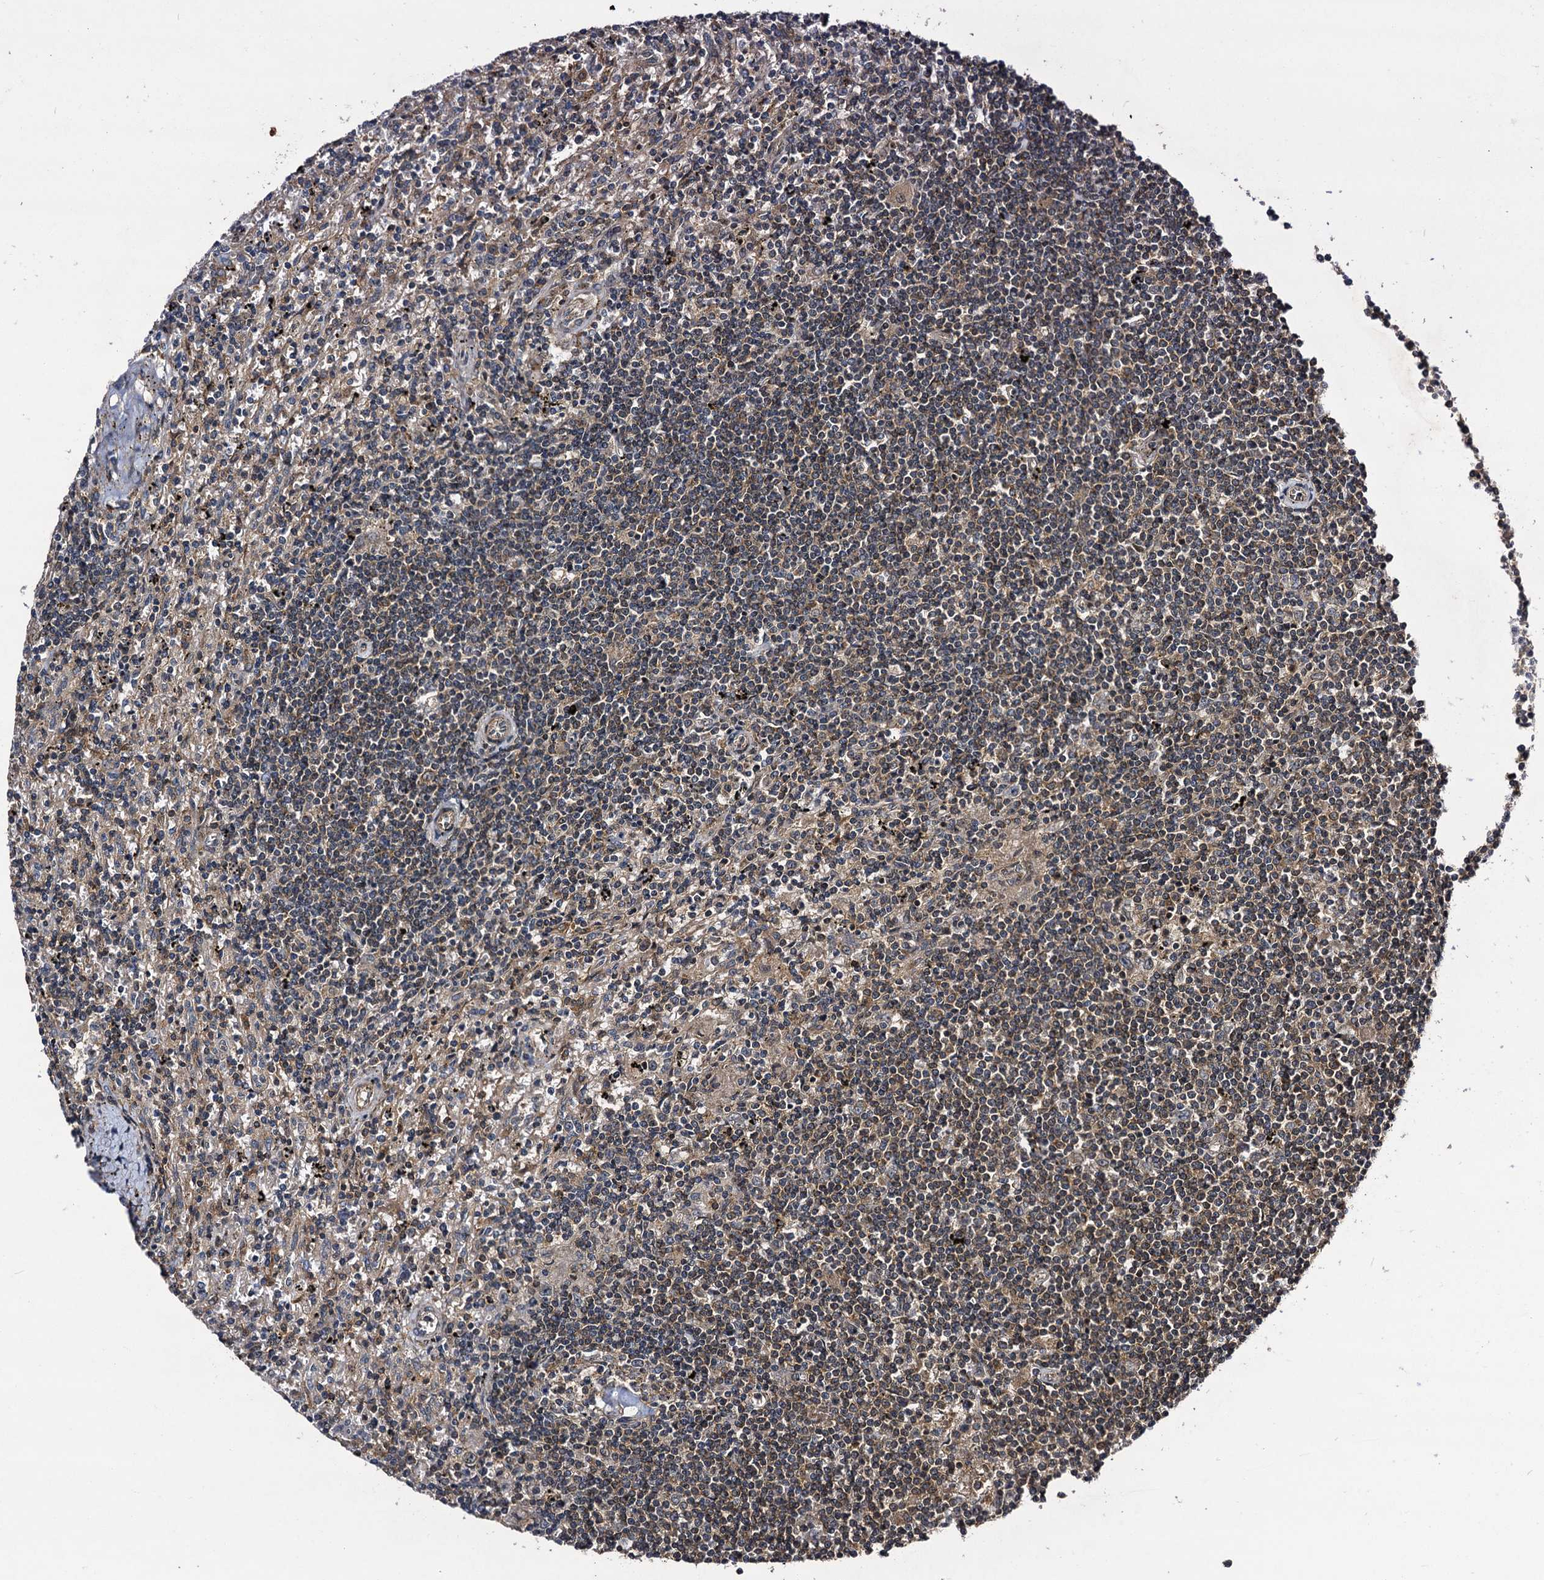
{"staining": {"intensity": "weak", "quantity": "<25%", "location": "cytoplasmic/membranous"}, "tissue": "lymphoma", "cell_type": "Tumor cells", "image_type": "cancer", "snomed": [{"axis": "morphology", "description": "Malignant lymphoma, non-Hodgkin's type, Low grade"}, {"axis": "topography", "description": "Spleen"}], "caption": "A micrograph of human low-grade malignant lymphoma, non-Hodgkin's type is negative for staining in tumor cells. Brightfield microscopy of IHC stained with DAB (brown) and hematoxylin (blue), captured at high magnification.", "gene": "KXD1", "patient": {"sex": "male", "age": 76}}